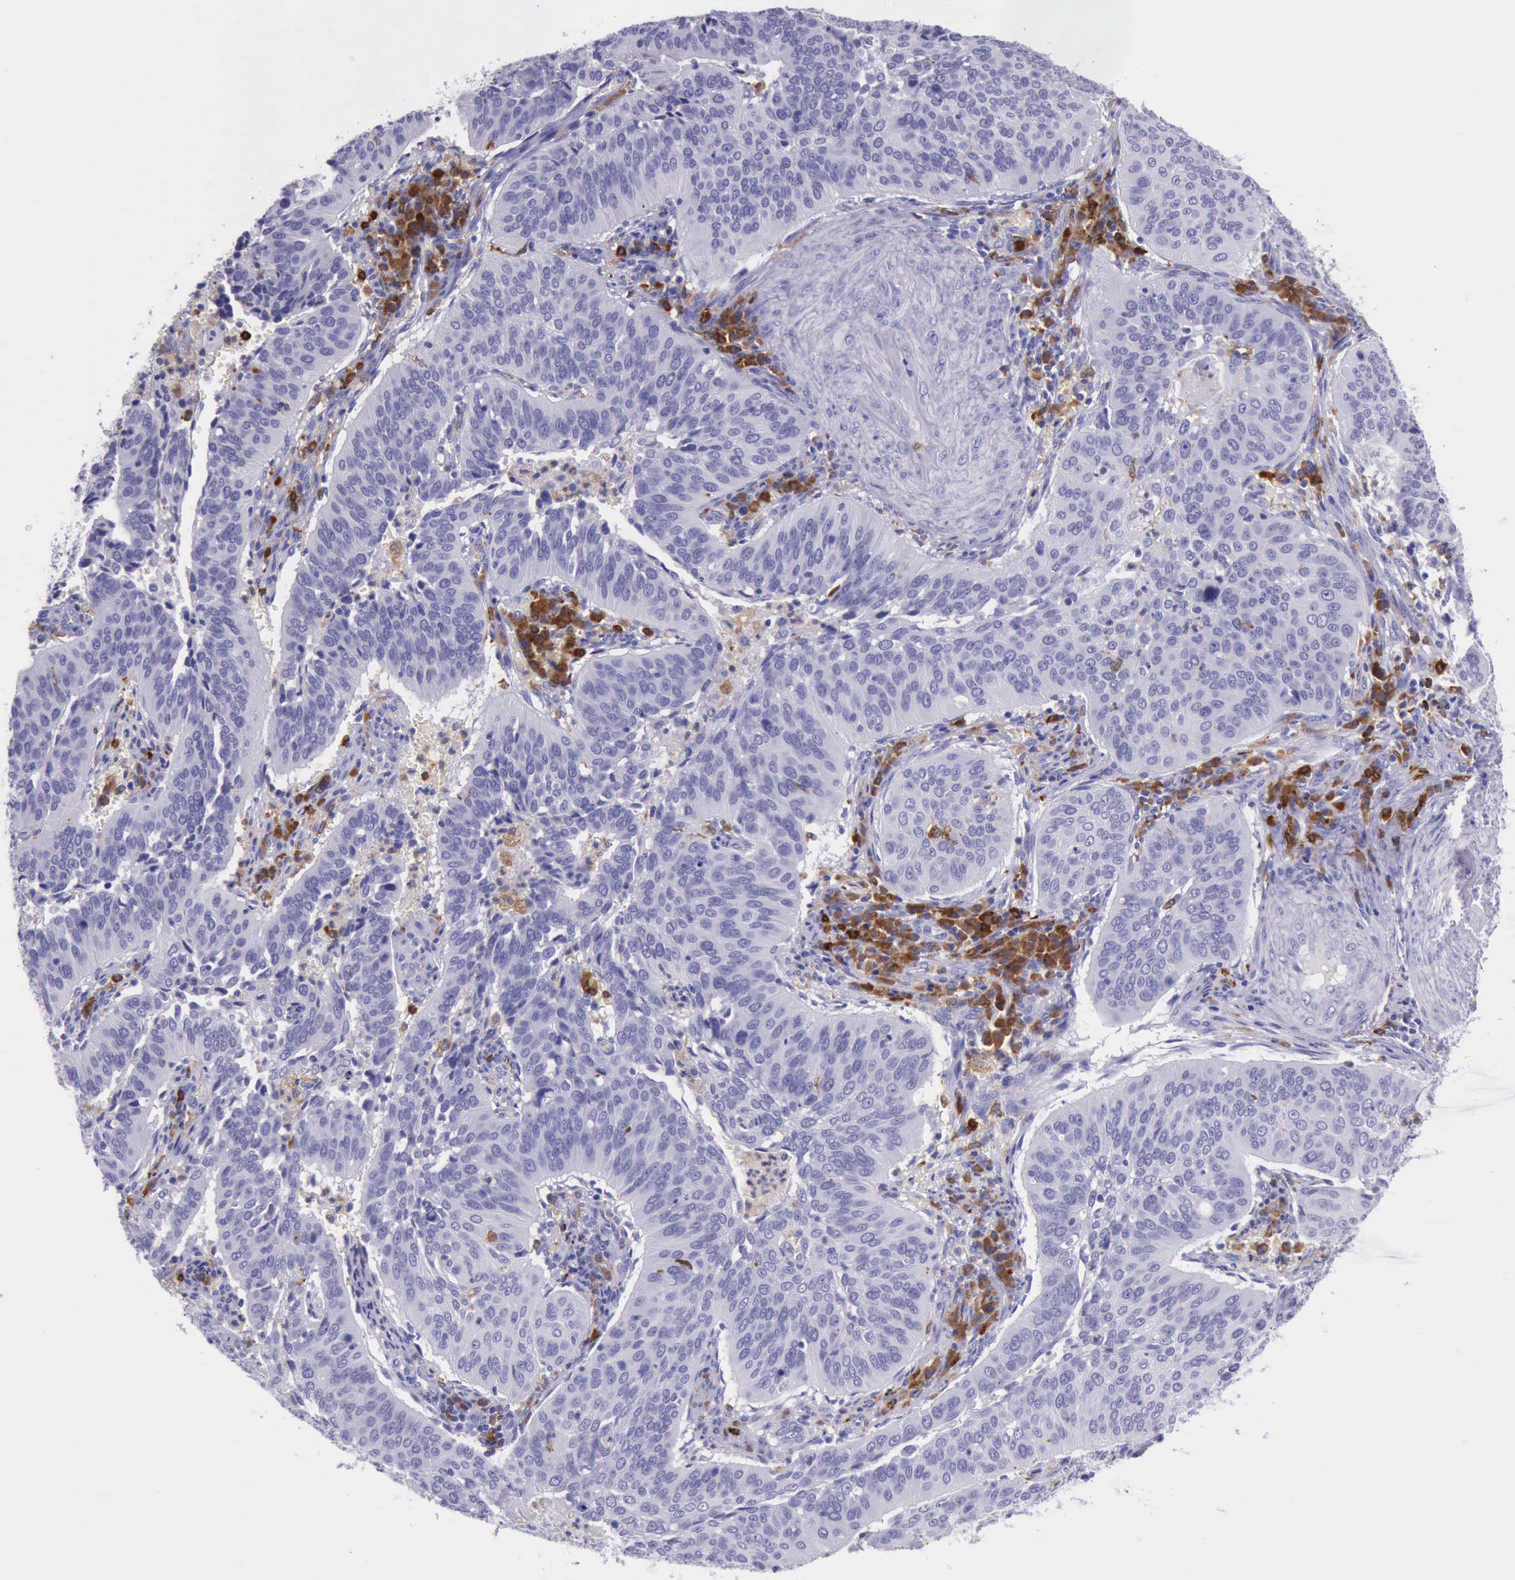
{"staining": {"intensity": "negative", "quantity": "none", "location": "none"}, "tissue": "cervical cancer", "cell_type": "Tumor cells", "image_type": "cancer", "snomed": [{"axis": "morphology", "description": "Squamous cell carcinoma, NOS"}, {"axis": "topography", "description": "Cervix"}], "caption": "This is an IHC micrograph of cervical cancer. There is no positivity in tumor cells.", "gene": "BTK", "patient": {"sex": "female", "age": 39}}